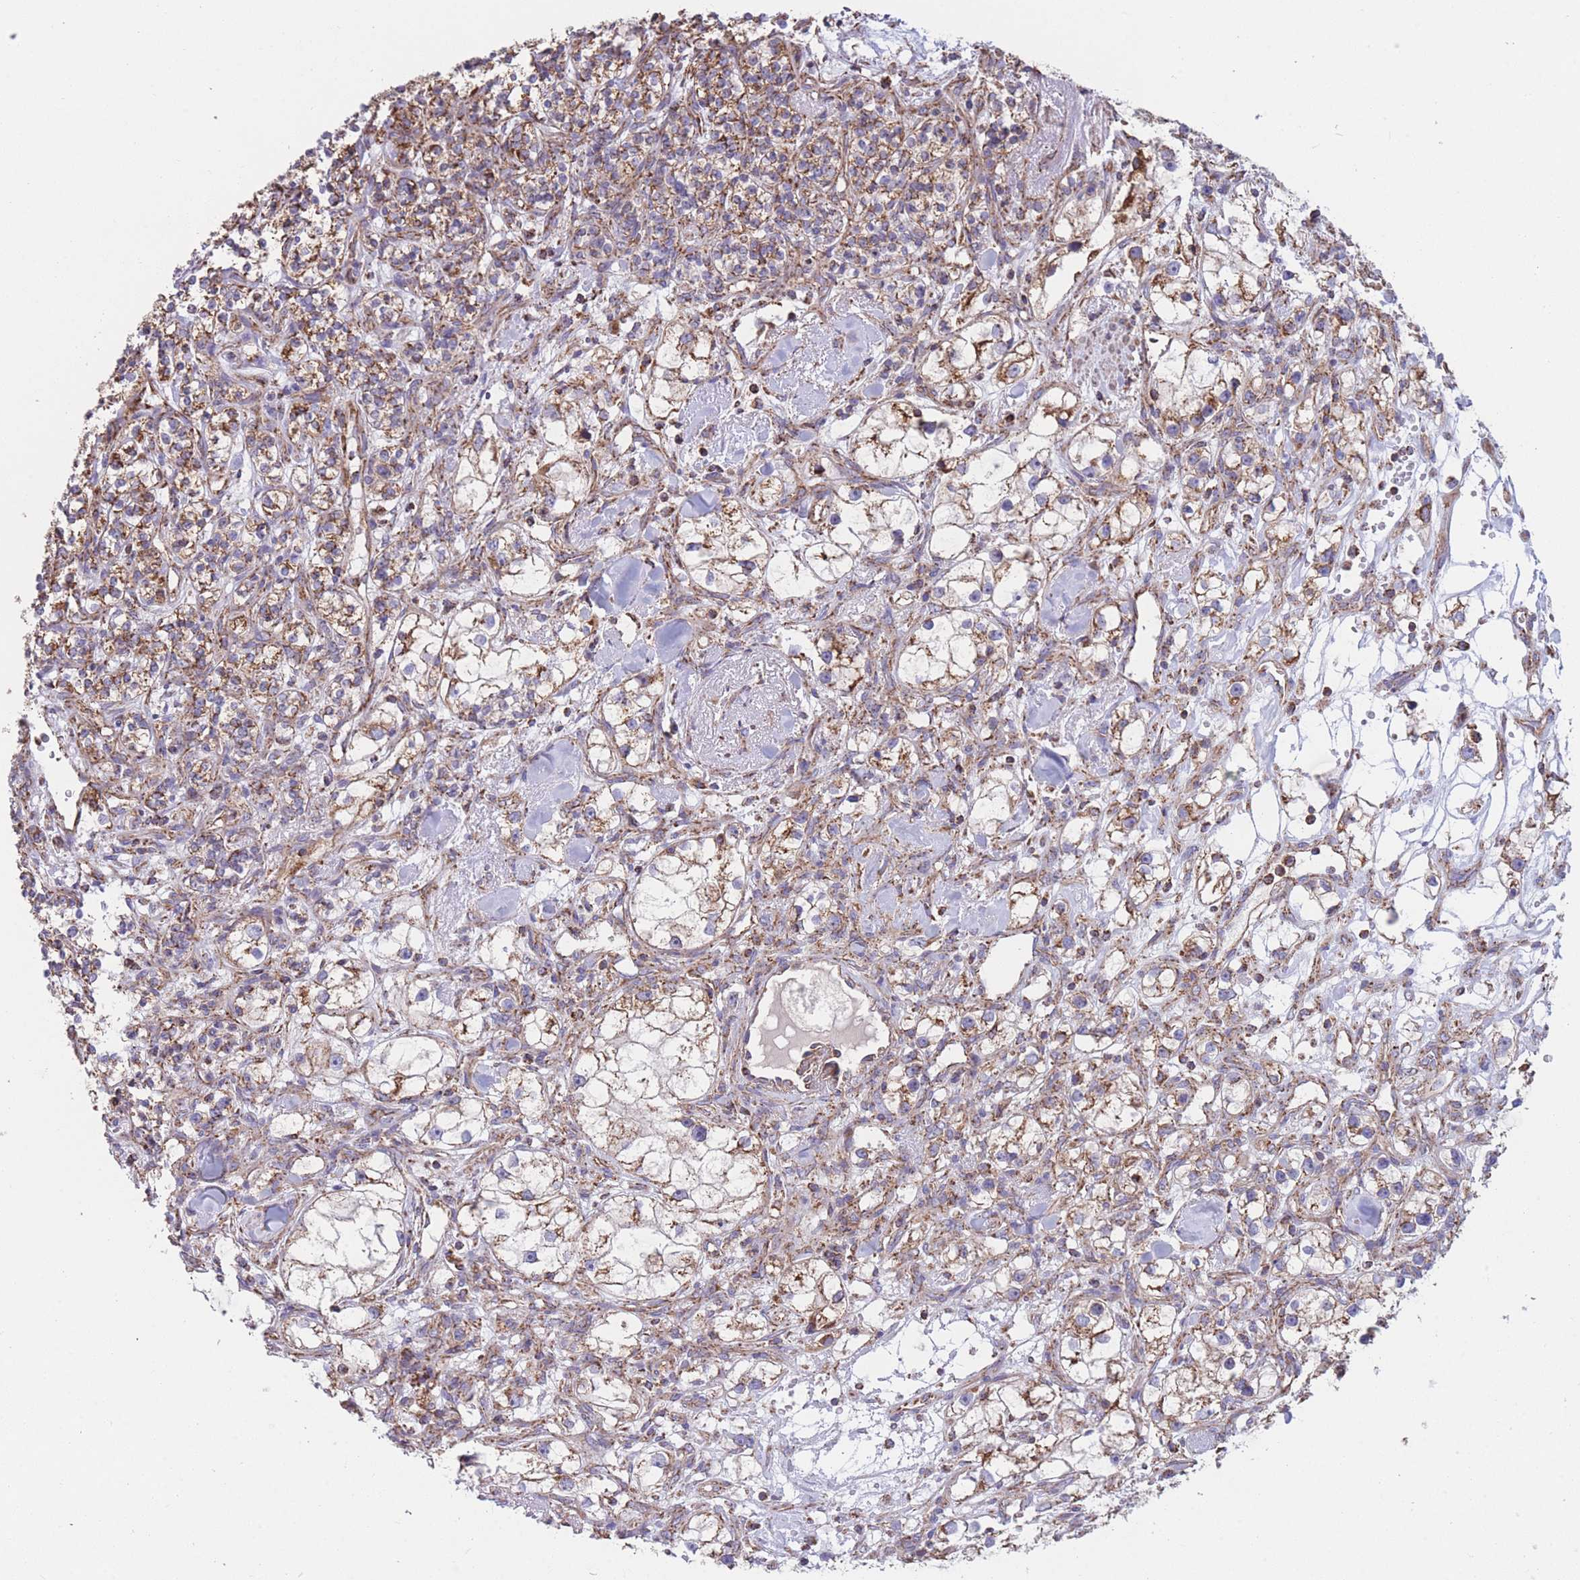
{"staining": {"intensity": "moderate", "quantity": ">75%", "location": "cytoplasmic/membranous"}, "tissue": "renal cancer", "cell_type": "Tumor cells", "image_type": "cancer", "snomed": [{"axis": "morphology", "description": "Adenocarcinoma, NOS"}, {"axis": "topography", "description": "Kidney"}], "caption": "Renal cancer tissue reveals moderate cytoplasmic/membranous staining in approximately >75% of tumor cells, visualized by immunohistochemistry.", "gene": "FKBP8", "patient": {"sex": "male", "age": 77}}